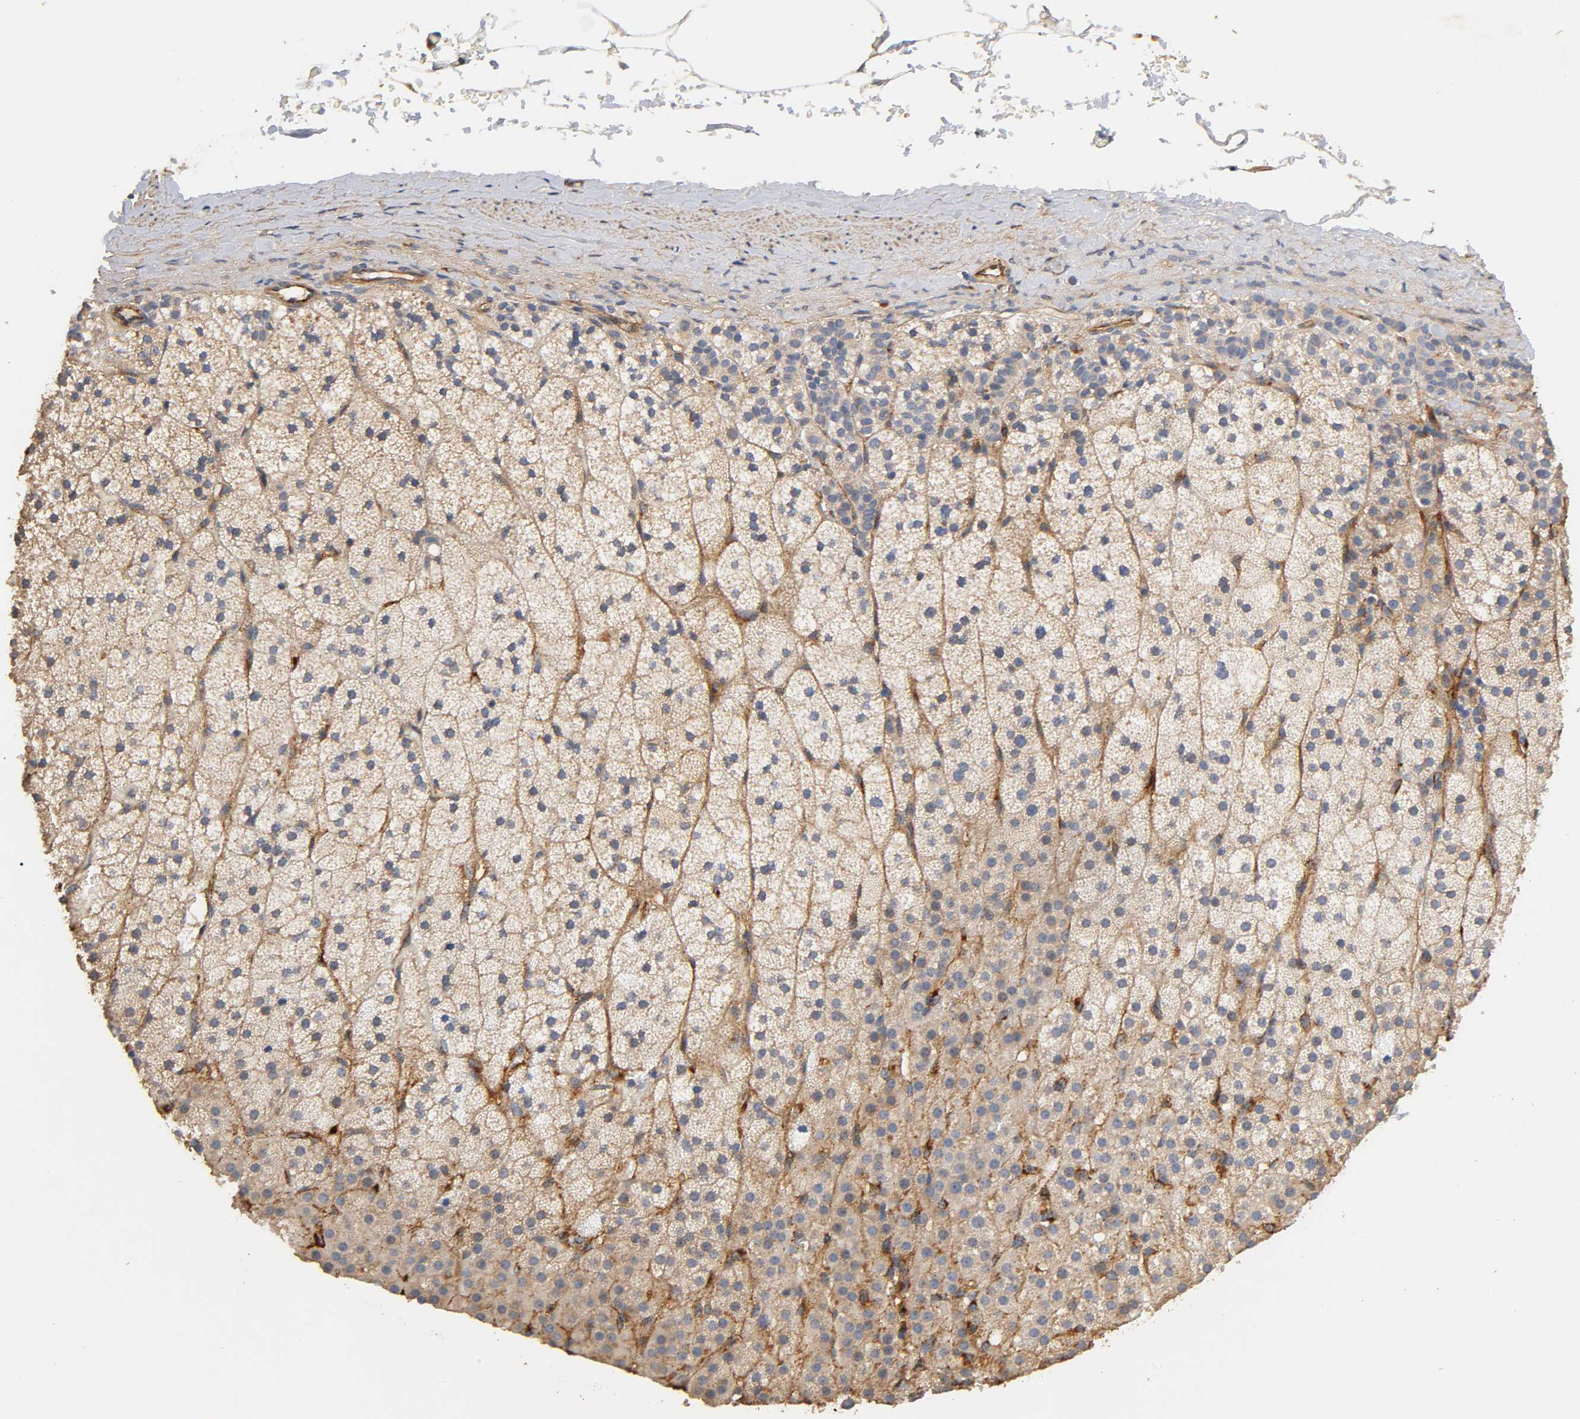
{"staining": {"intensity": "moderate", "quantity": "25%-75%", "location": "cytoplasmic/membranous"}, "tissue": "adrenal gland", "cell_type": "Glandular cells", "image_type": "normal", "snomed": [{"axis": "morphology", "description": "Normal tissue, NOS"}, {"axis": "topography", "description": "Adrenal gland"}], "caption": "Glandular cells exhibit medium levels of moderate cytoplasmic/membranous positivity in about 25%-75% of cells in unremarkable human adrenal gland.", "gene": "IFITM2", "patient": {"sex": "male", "age": 35}}